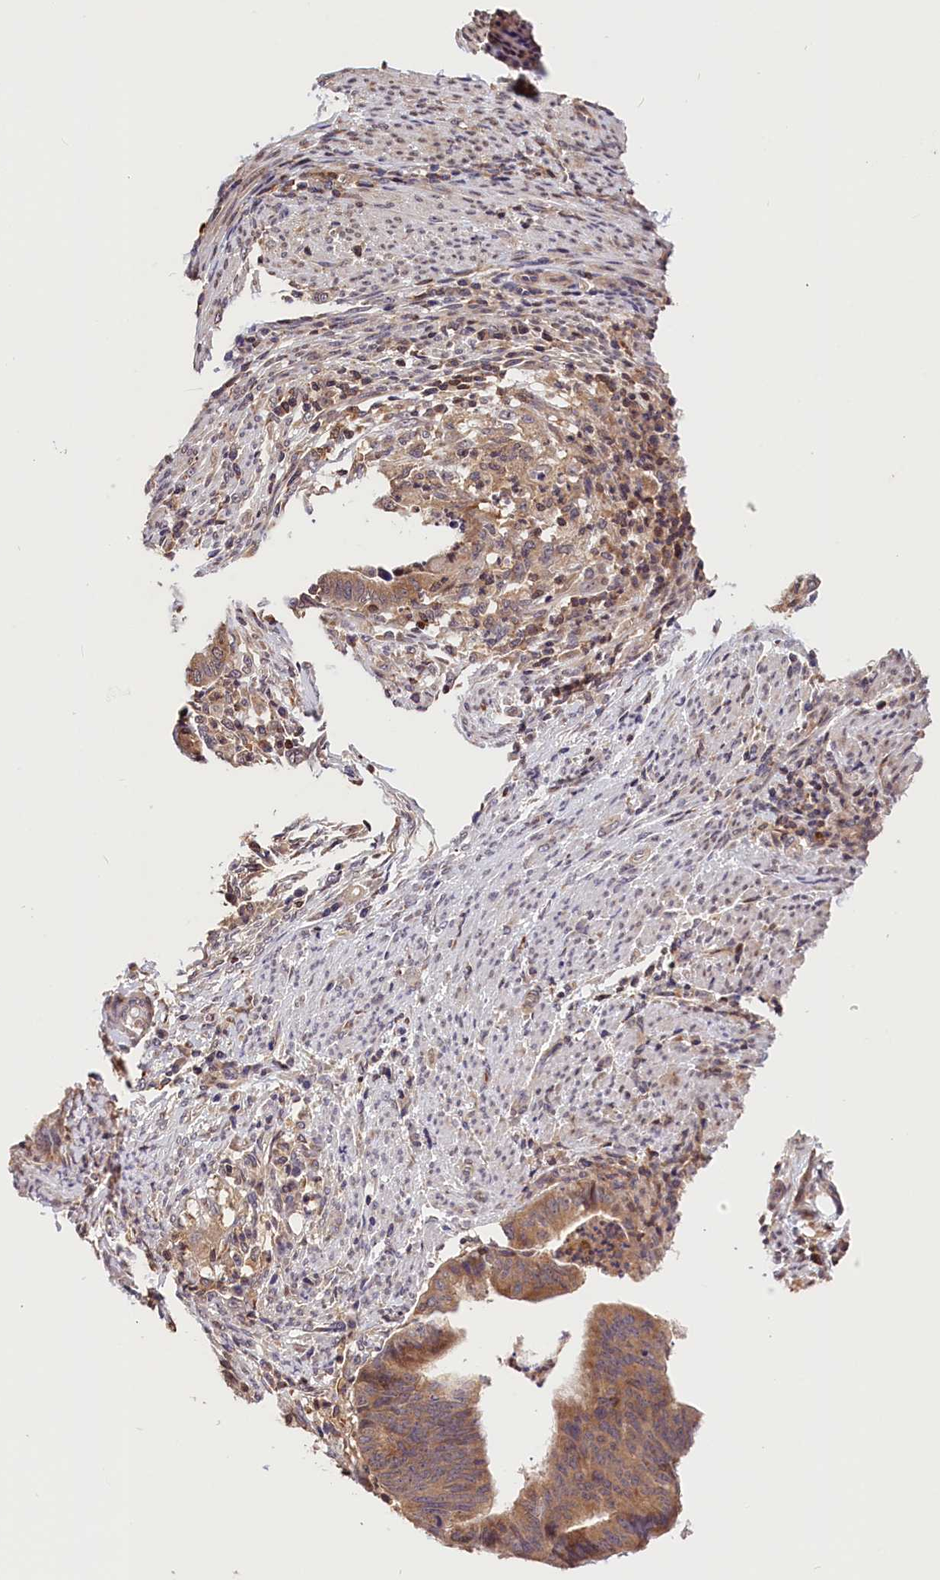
{"staining": {"intensity": "moderate", "quantity": ">75%", "location": "cytoplasmic/membranous"}, "tissue": "endometrial cancer", "cell_type": "Tumor cells", "image_type": "cancer", "snomed": [{"axis": "morphology", "description": "Polyp, NOS"}, {"axis": "morphology", "description": "Adenocarcinoma, NOS"}, {"axis": "morphology", "description": "Adenoma, NOS"}, {"axis": "topography", "description": "Endometrium"}], "caption": "There is medium levels of moderate cytoplasmic/membranous positivity in tumor cells of endometrial cancer, as demonstrated by immunohistochemical staining (brown color).", "gene": "CHORDC1", "patient": {"sex": "female", "age": 79}}